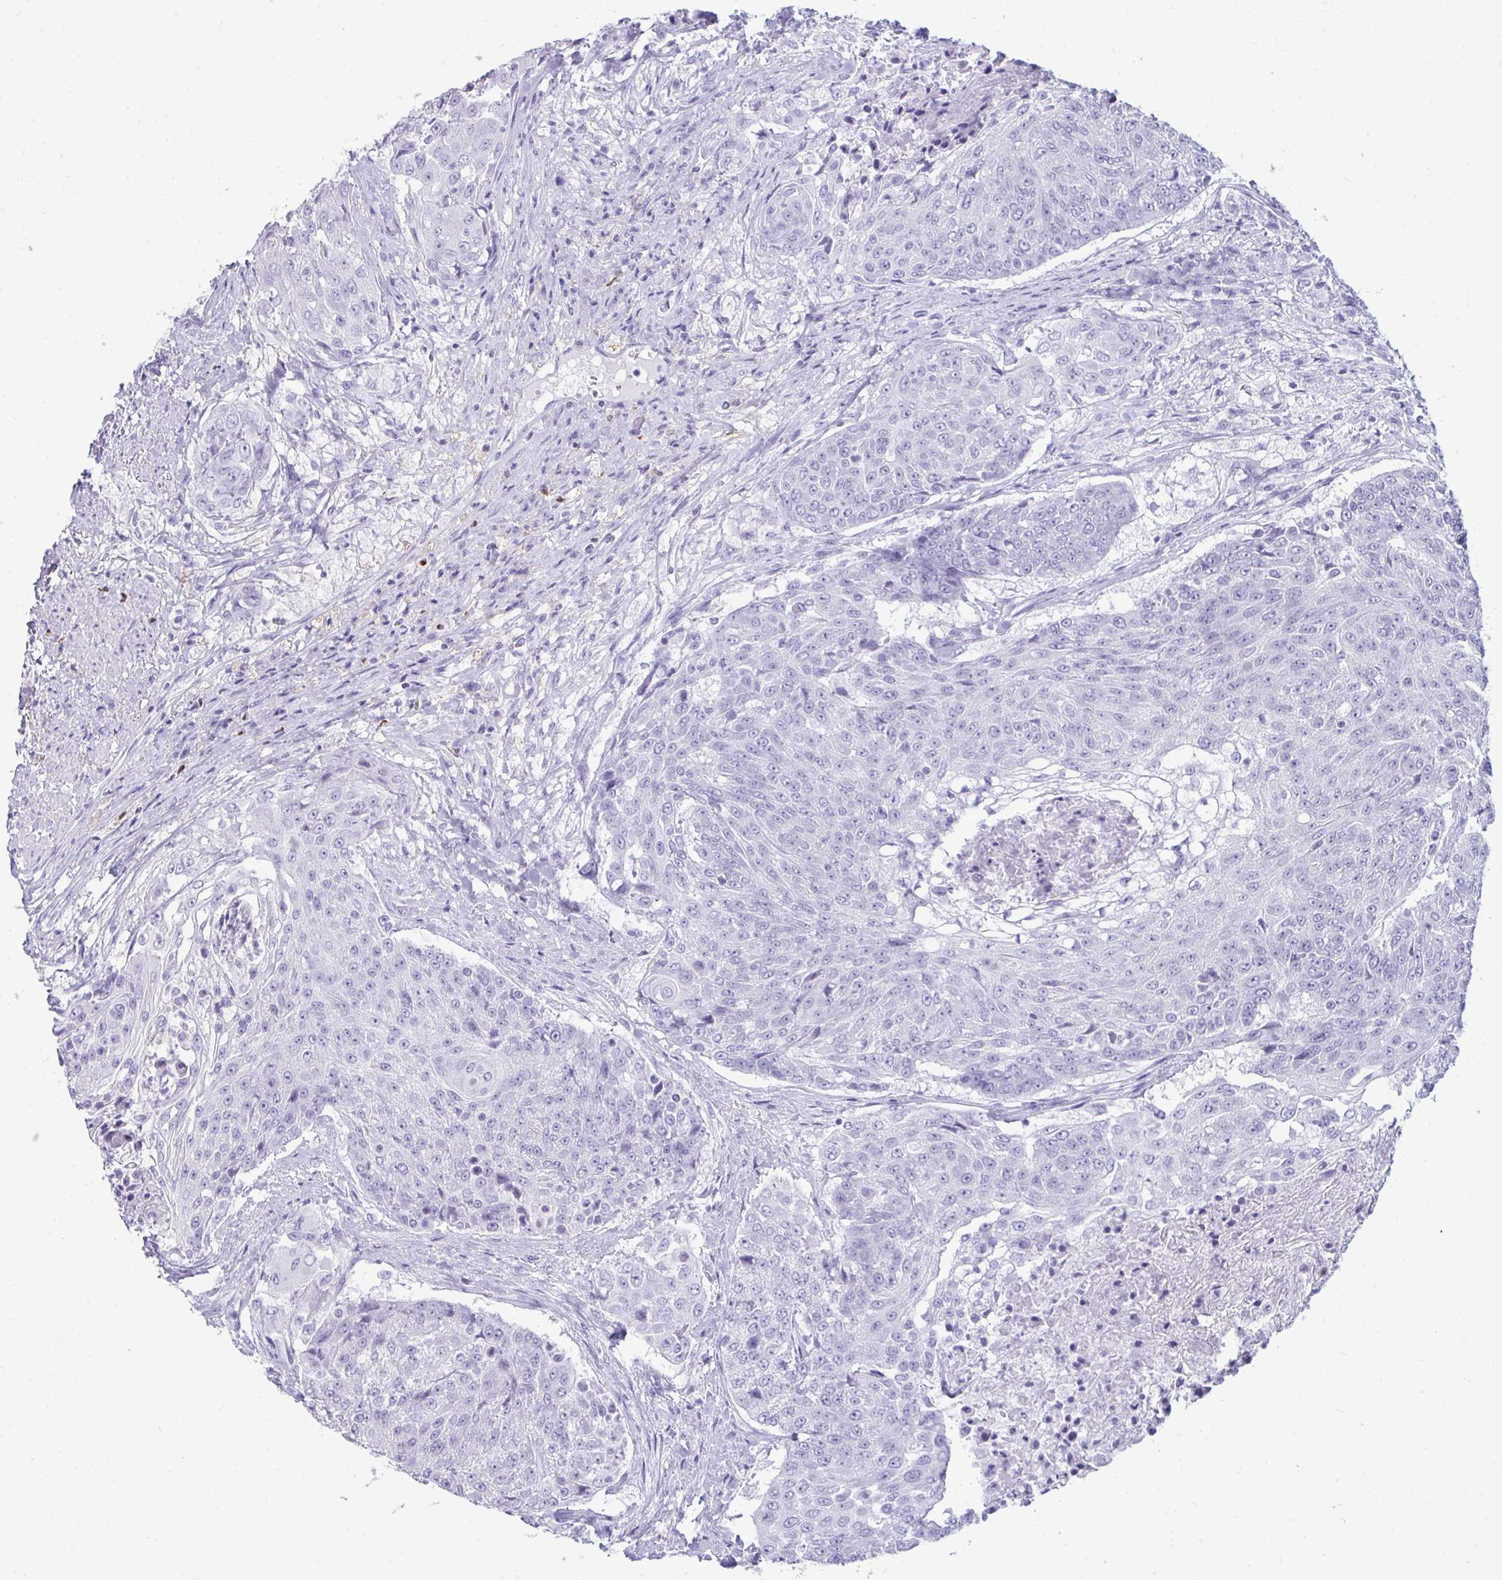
{"staining": {"intensity": "negative", "quantity": "none", "location": "none"}, "tissue": "urothelial cancer", "cell_type": "Tumor cells", "image_type": "cancer", "snomed": [{"axis": "morphology", "description": "Urothelial carcinoma, High grade"}, {"axis": "topography", "description": "Urinary bladder"}], "caption": "High magnification brightfield microscopy of urothelial cancer stained with DAB (brown) and counterstained with hematoxylin (blue): tumor cells show no significant expression.", "gene": "ANKRD60", "patient": {"sex": "female", "age": 63}}